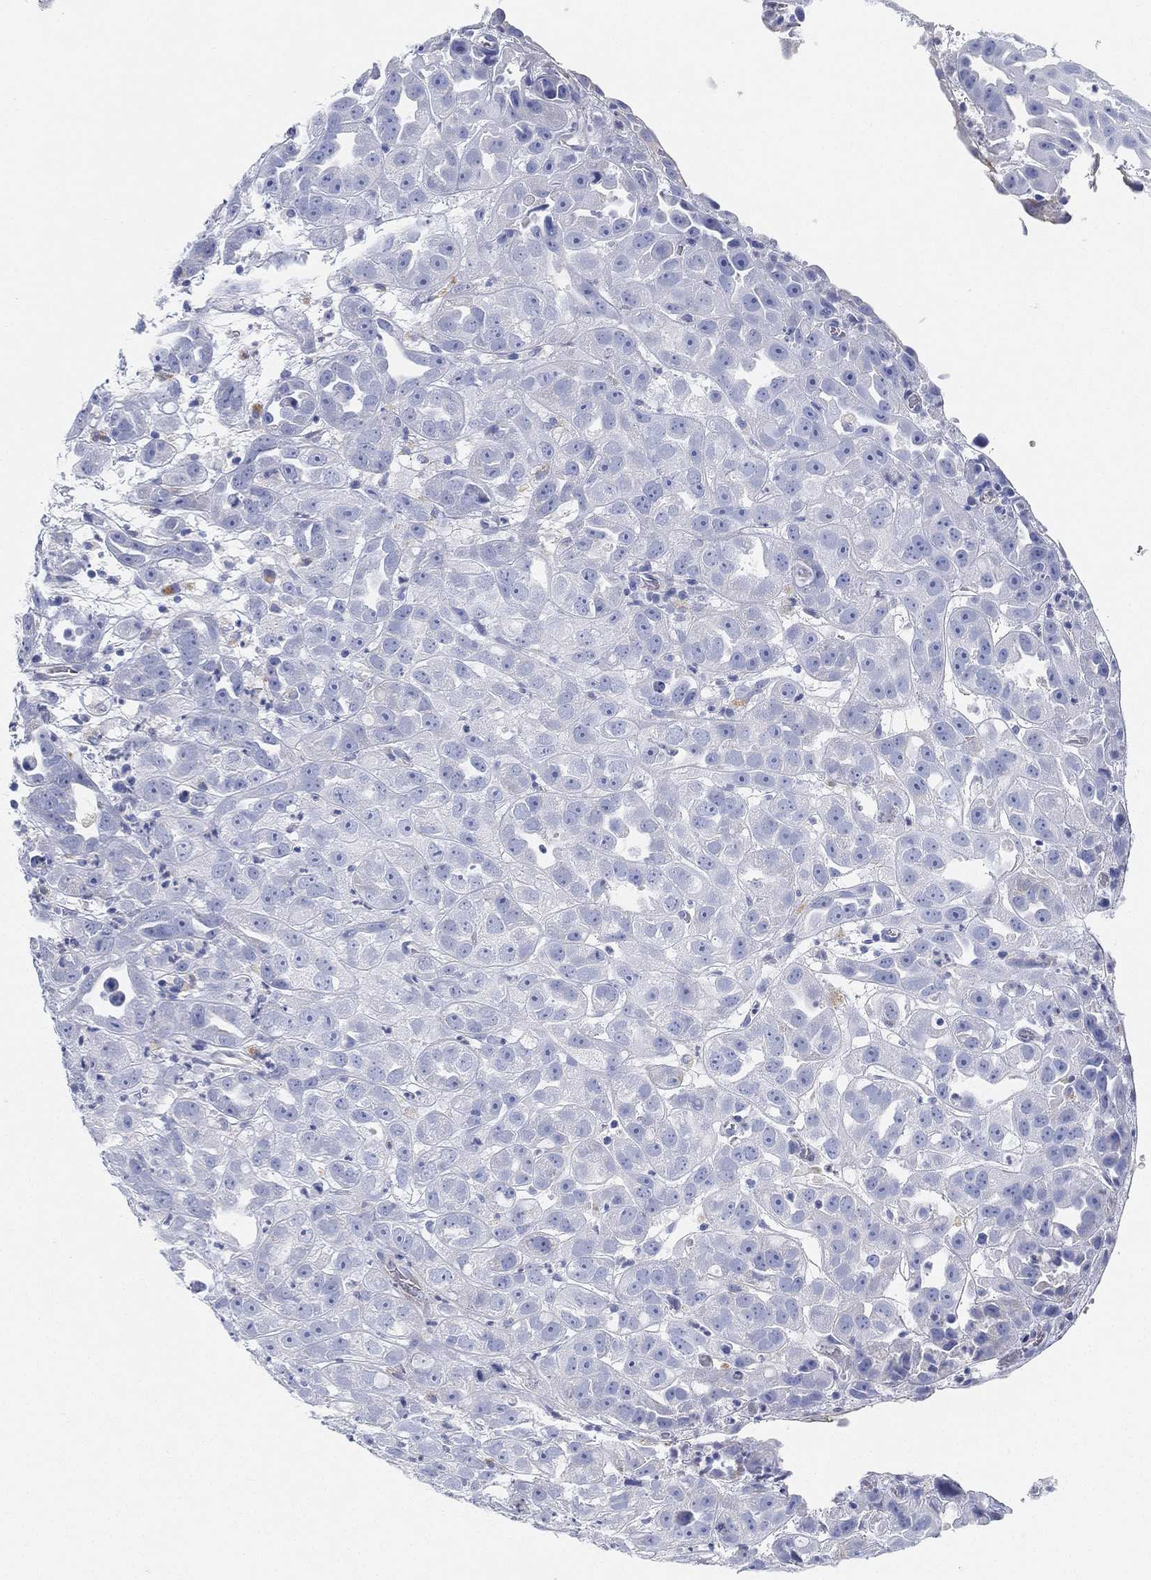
{"staining": {"intensity": "negative", "quantity": "none", "location": "none"}, "tissue": "urothelial cancer", "cell_type": "Tumor cells", "image_type": "cancer", "snomed": [{"axis": "morphology", "description": "Urothelial carcinoma, High grade"}, {"axis": "topography", "description": "Urinary bladder"}], "caption": "Immunohistochemical staining of urothelial cancer shows no significant positivity in tumor cells.", "gene": "GPR61", "patient": {"sex": "female", "age": 41}}